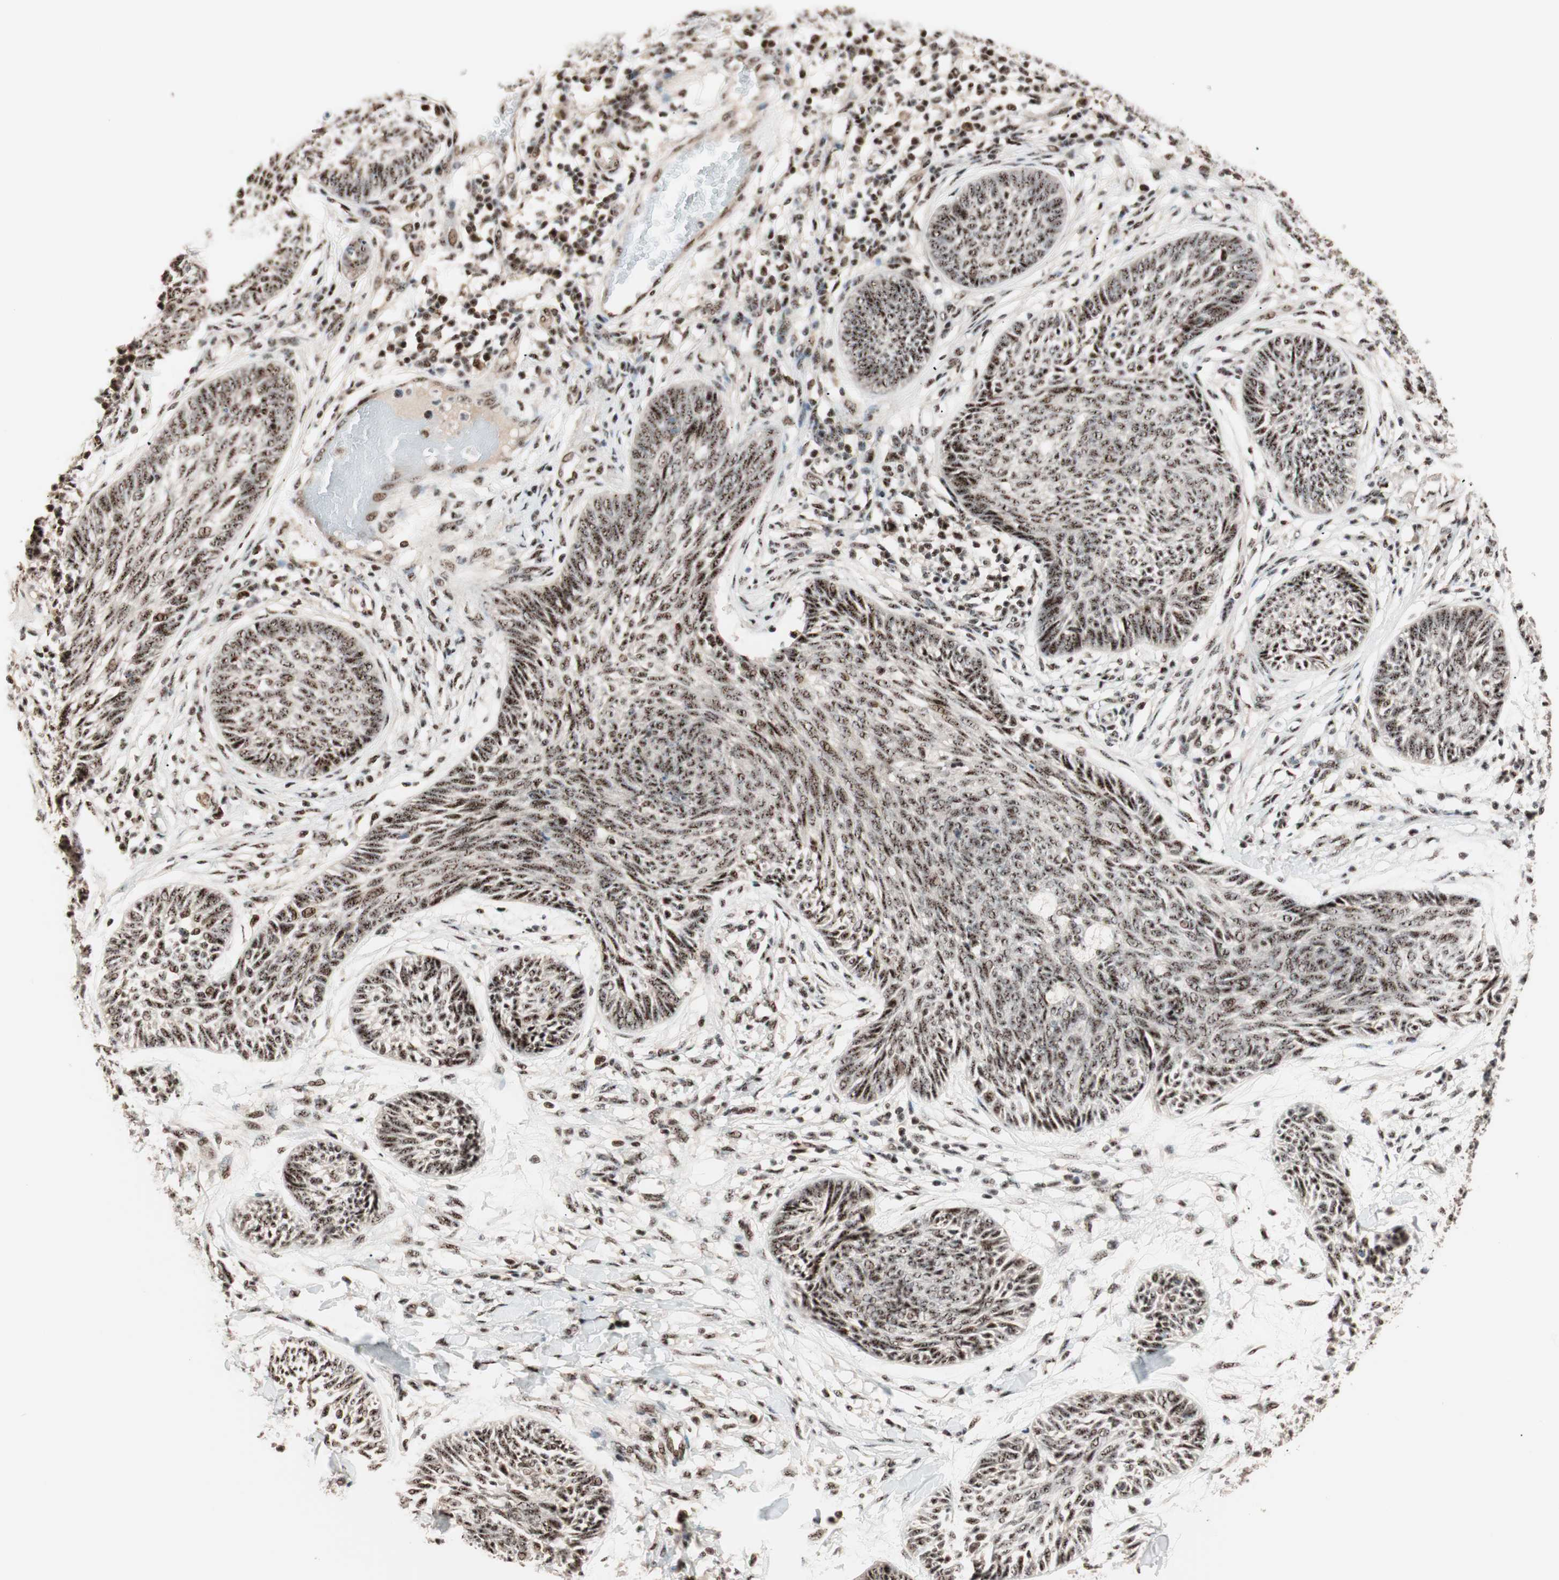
{"staining": {"intensity": "moderate", "quantity": ">75%", "location": "nuclear"}, "tissue": "skin cancer", "cell_type": "Tumor cells", "image_type": "cancer", "snomed": [{"axis": "morphology", "description": "Papilloma, NOS"}, {"axis": "morphology", "description": "Basal cell carcinoma"}, {"axis": "topography", "description": "Skin"}], "caption": "Moderate nuclear expression for a protein is present in about >75% of tumor cells of basal cell carcinoma (skin) using IHC.", "gene": "NR5A2", "patient": {"sex": "male", "age": 87}}